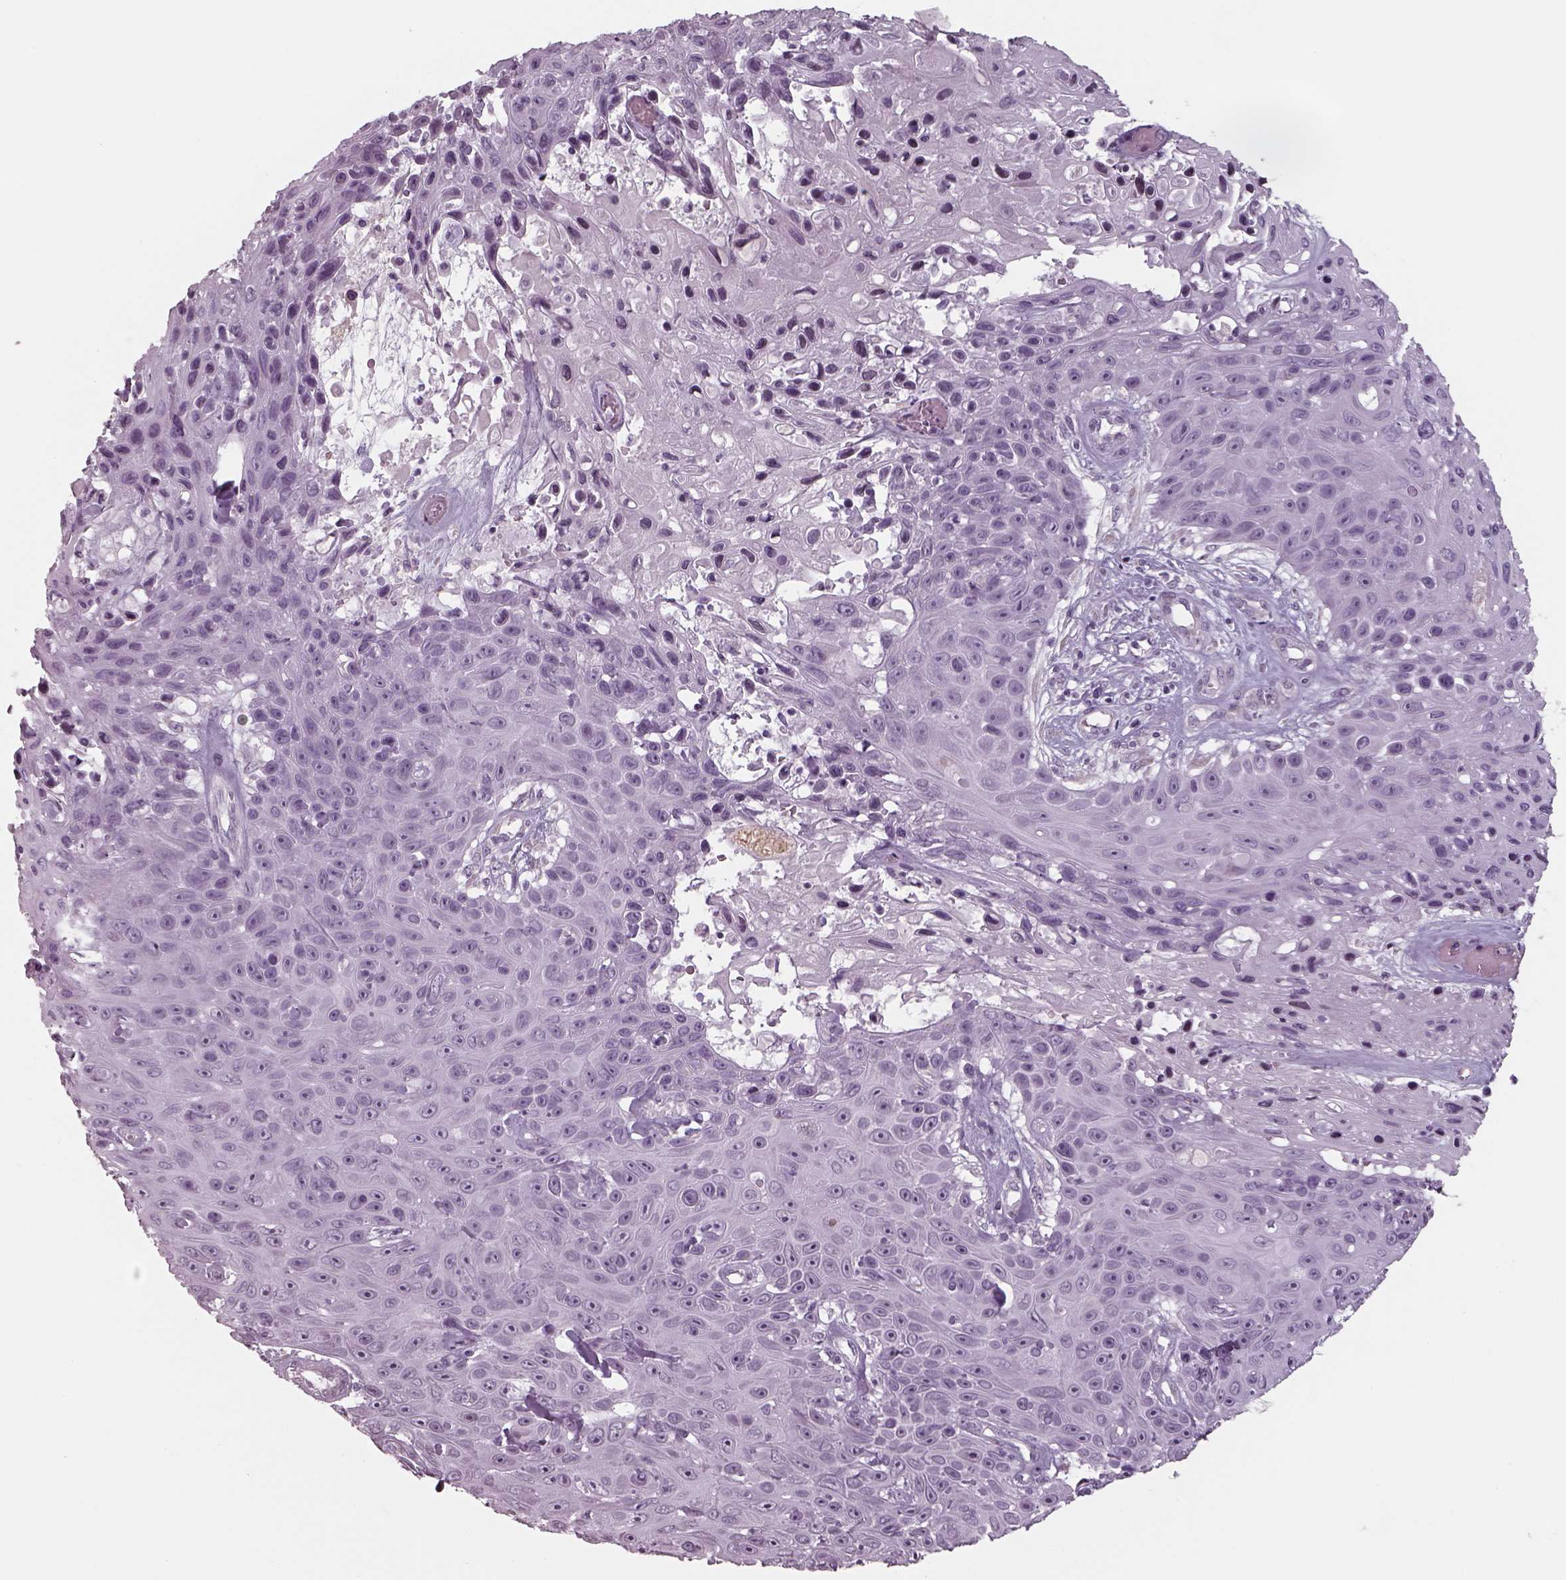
{"staining": {"intensity": "negative", "quantity": "none", "location": "none"}, "tissue": "skin cancer", "cell_type": "Tumor cells", "image_type": "cancer", "snomed": [{"axis": "morphology", "description": "Squamous cell carcinoma, NOS"}, {"axis": "topography", "description": "Skin"}], "caption": "An immunohistochemistry micrograph of skin cancer is shown. There is no staining in tumor cells of skin cancer.", "gene": "SEPTIN14", "patient": {"sex": "male", "age": 82}}